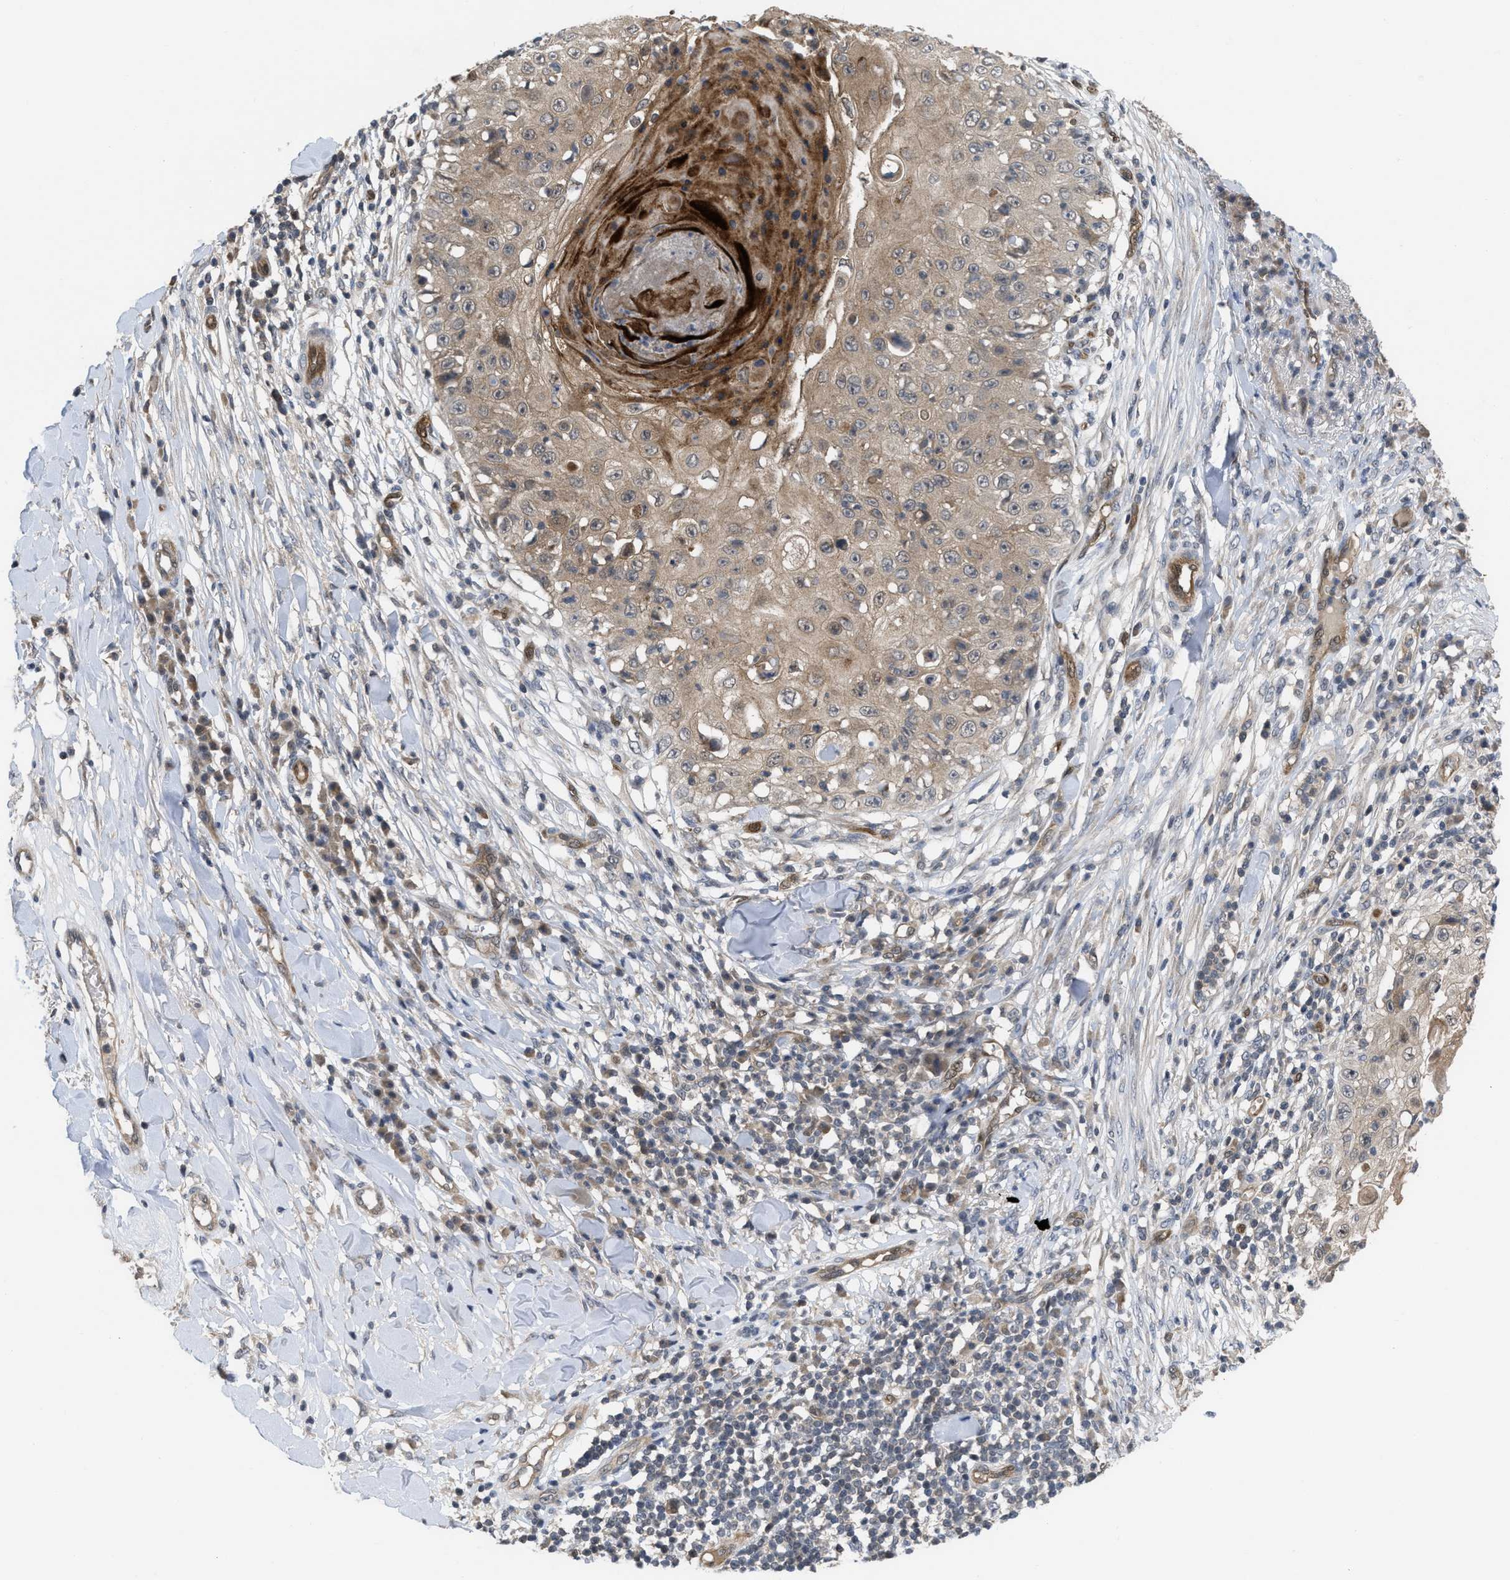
{"staining": {"intensity": "weak", "quantity": "<25%", "location": "cytoplasmic/membranous"}, "tissue": "skin cancer", "cell_type": "Tumor cells", "image_type": "cancer", "snomed": [{"axis": "morphology", "description": "Squamous cell carcinoma, NOS"}, {"axis": "topography", "description": "Skin"}], "caption": "Immunohistochemical staining of skin cancer shows no significant positivity in tumor cells.", "gene": "LDAF1", "patient": {"sex": "male", "age": 86}}